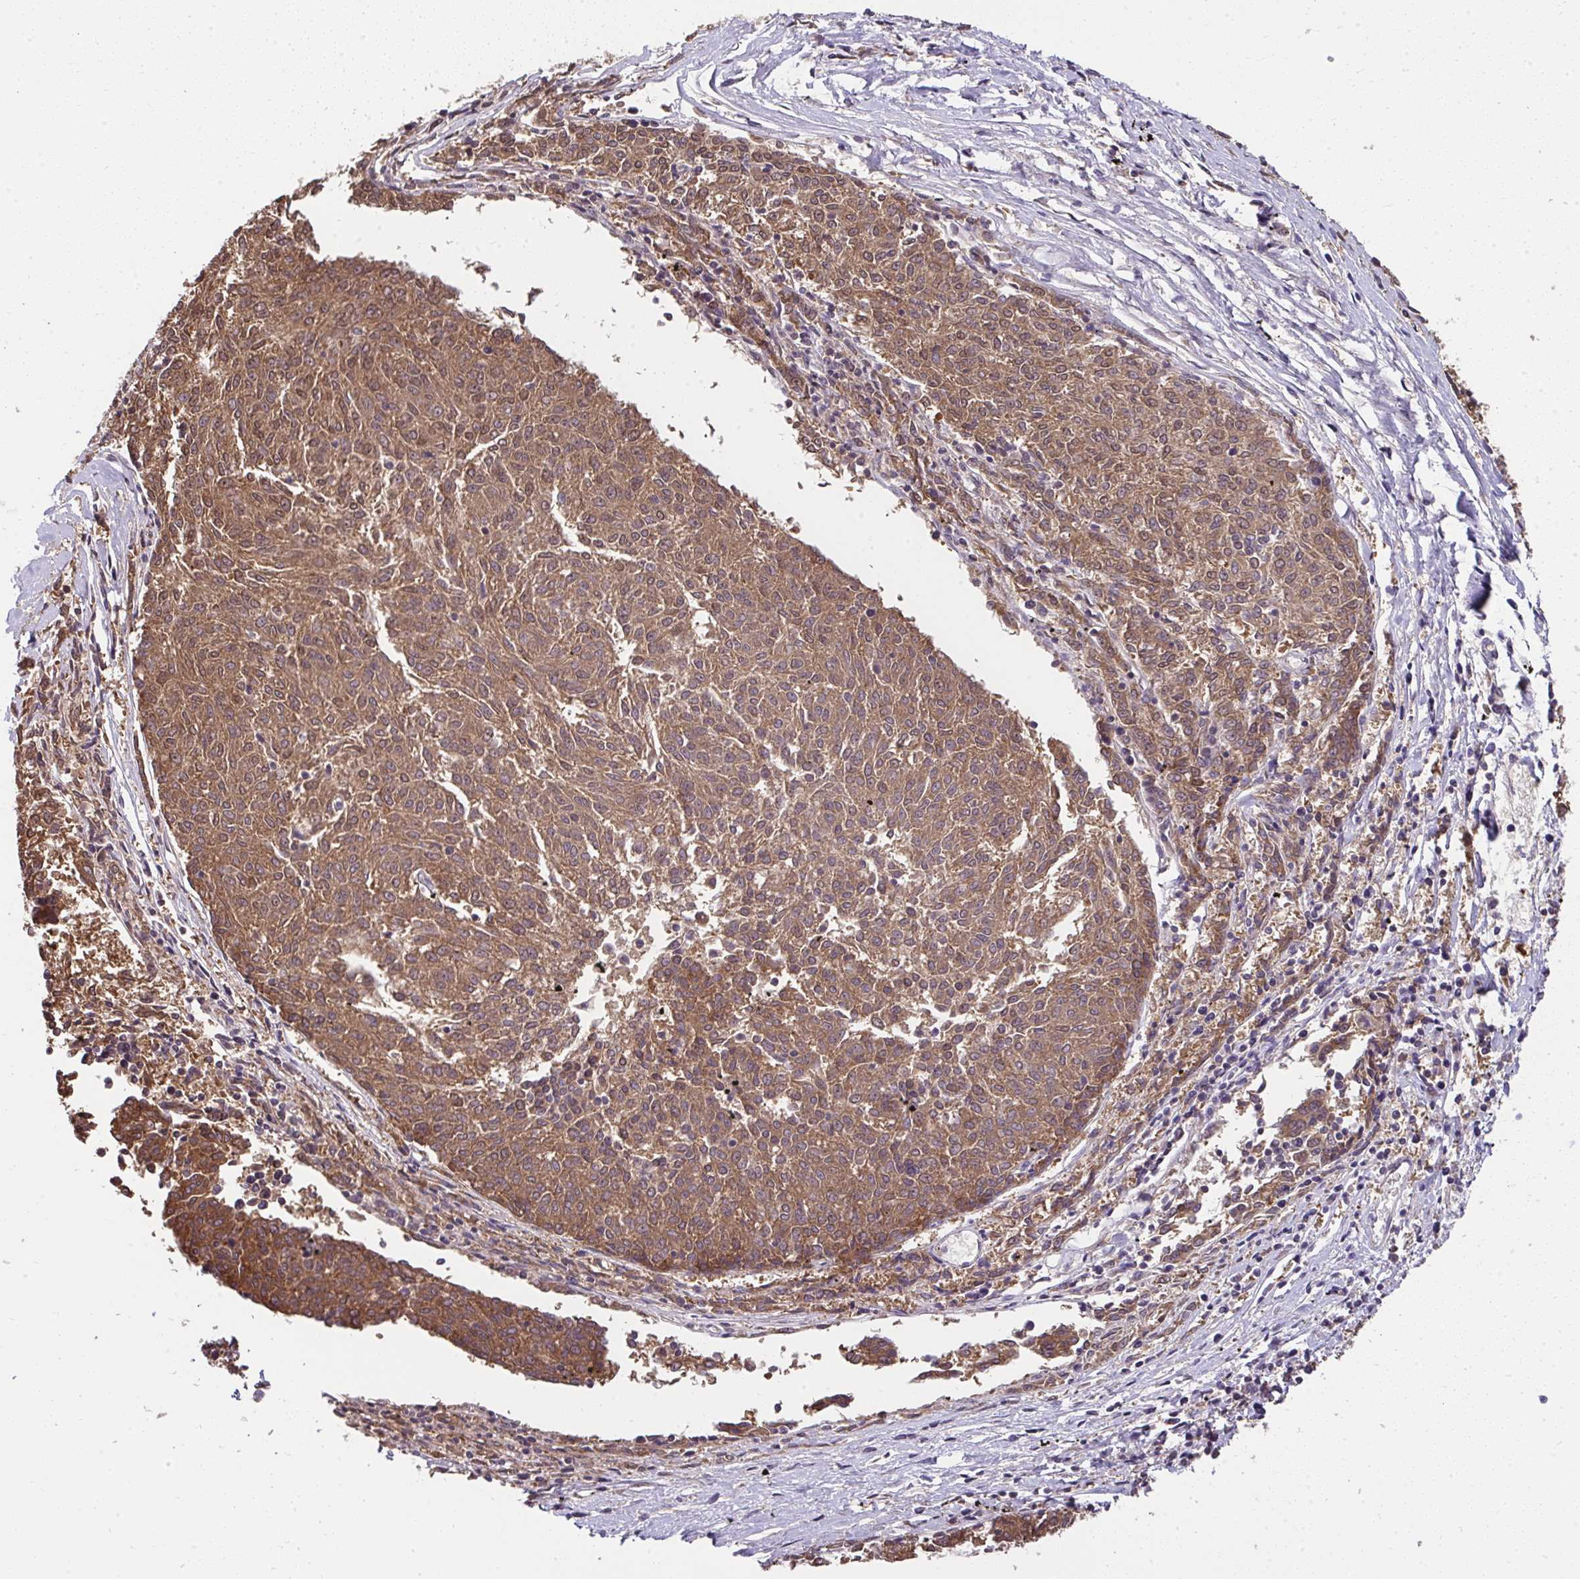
{"staining": {"intensity": "strong", "quantity": ">75%", "location": "cytoplasmic/membranous,nuclear"}, "tissue": "melanoma", "cell_type": "Tumor cells", "image_type": "cancer", "snomed": [{"axis": "morphology", "description": "Malignant melanoma, NOS"}, {"axis": "topography", "description": "Skin"}], "caption": "Tumor cells show strong cytoplasmic/membranous and nuclear expression in approximately >75% of cells in melanoma. (DAB = brown stain, brightfield microscopy at high magnification).", "gene": "RDH14", "patient": {"sex": "female", "age": 72}}